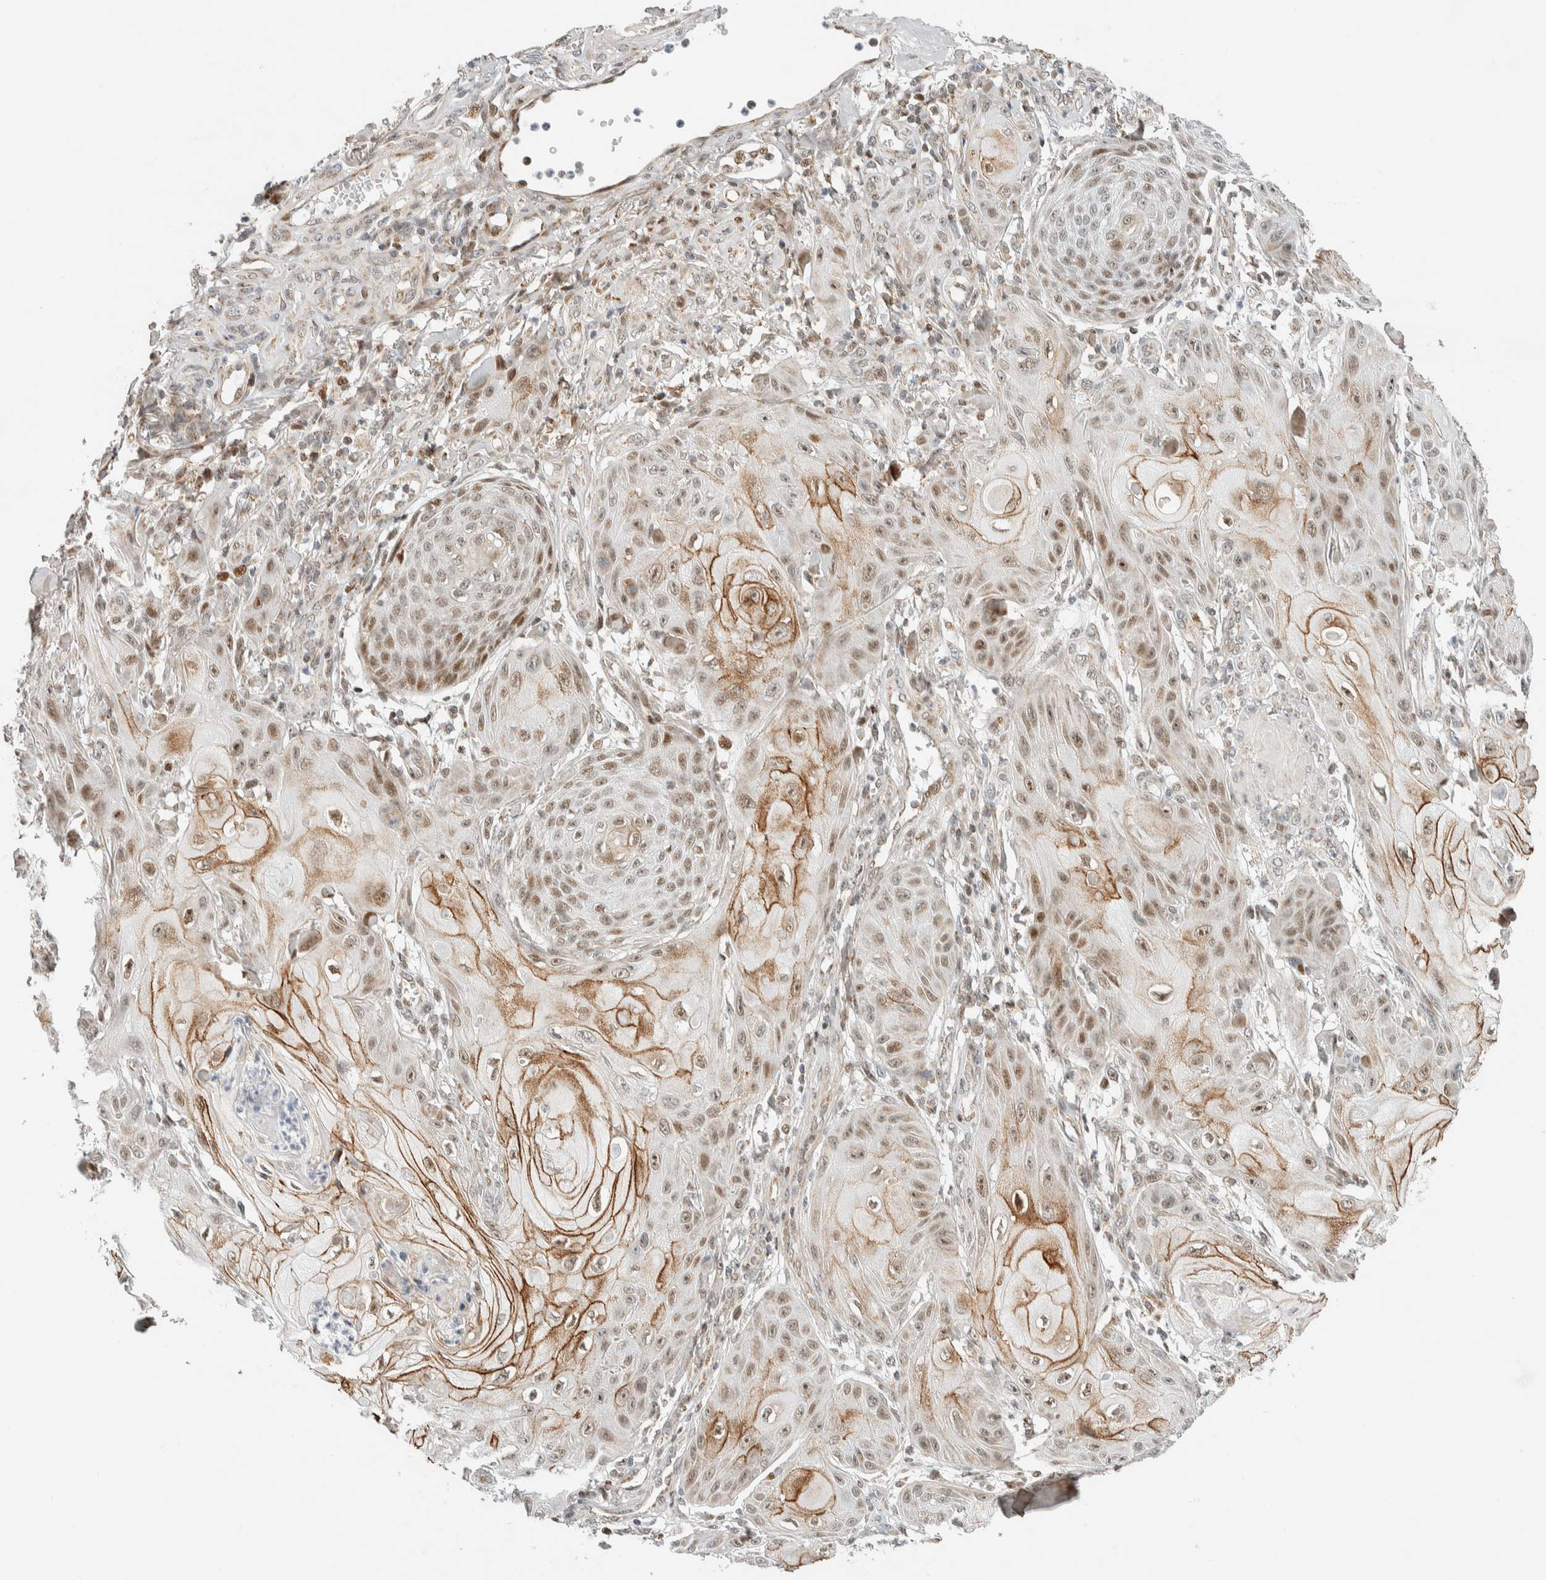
{"staining": {"intensity": "moderate", "quantity": ">75%", "location": "cytoplasmic/membranous,nuclear"}, "tissue": "skin cancer", "cell_type": "Tumor cells", "image_type": "cancer", "snomed": [{"axis": "morphology", "description": "Squamous cell carcinoma, NOS"}, {"axis": "topography", "description": "Skin"}], "caption": "Skin cancer was stained to show a protein in brown. There is medium levels of moderate cytoplasmic/membranous and nuclear positivity in about >75% of tumor cells. (brown staining indicates protein expression, while blue staining denotes nuclei).", "gene": "TSPAN32", "patient": {"sex": "male", "age": 74}}